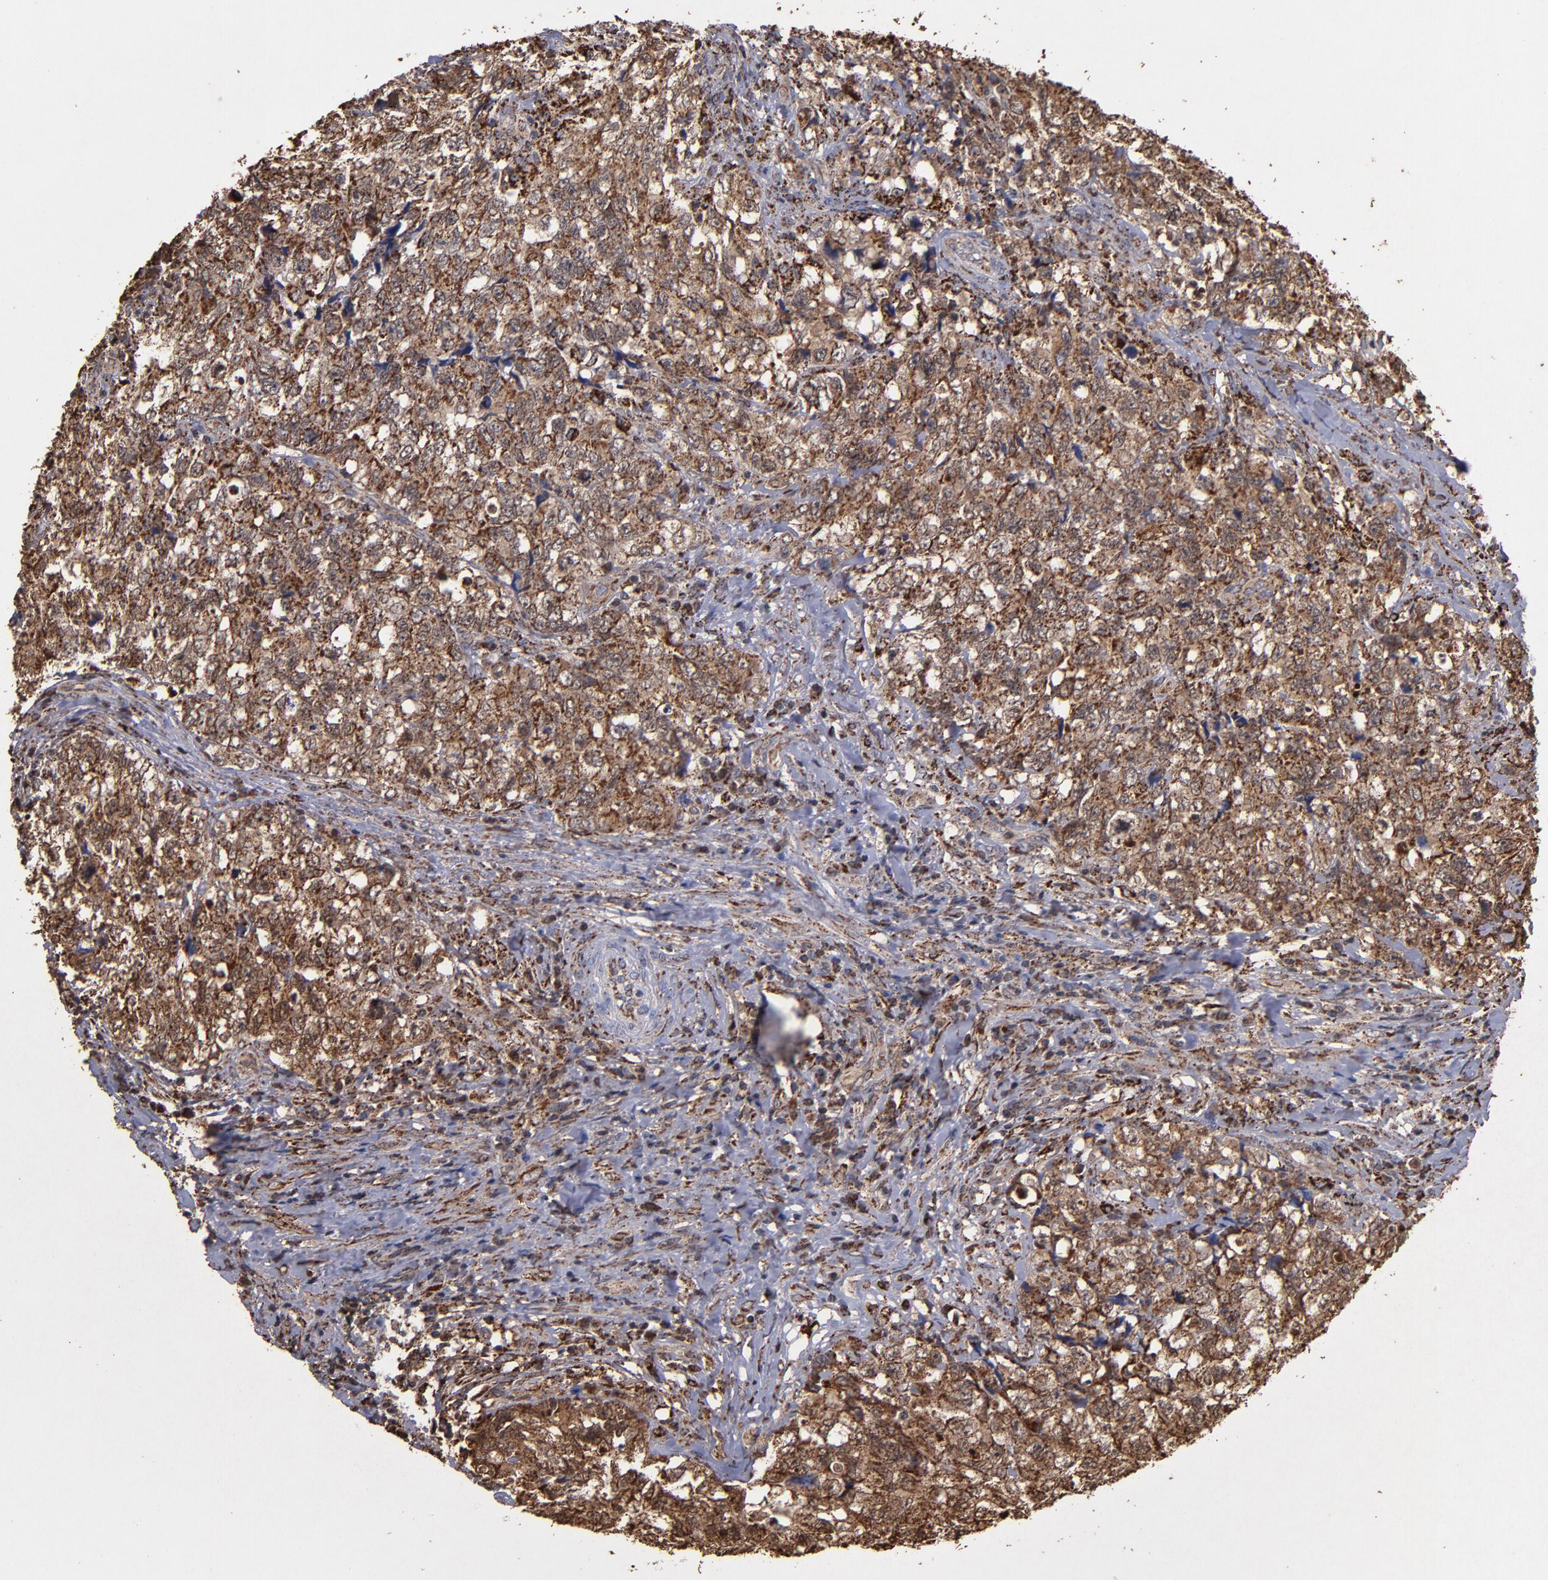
{"staining": {"intensity": "strong", "quantity": ">75%", "location": "cytoplasmic/membranous"}, "tissue": "testis cancer", "cell_type": "Tumor cells", "image_type": "cancer", "snomed": [{"axis": "morphology", "description": "Carcinoma, Embryonal, NOS"}, {"axis": "topography", "description": "Testis"}], "caption": "Testis cancer stained for a protein shows strong cytoplasmic/membranous positivity in tumor cells.", "gene": "SOD2", "patient": {"sex": "male", "age": 31}}